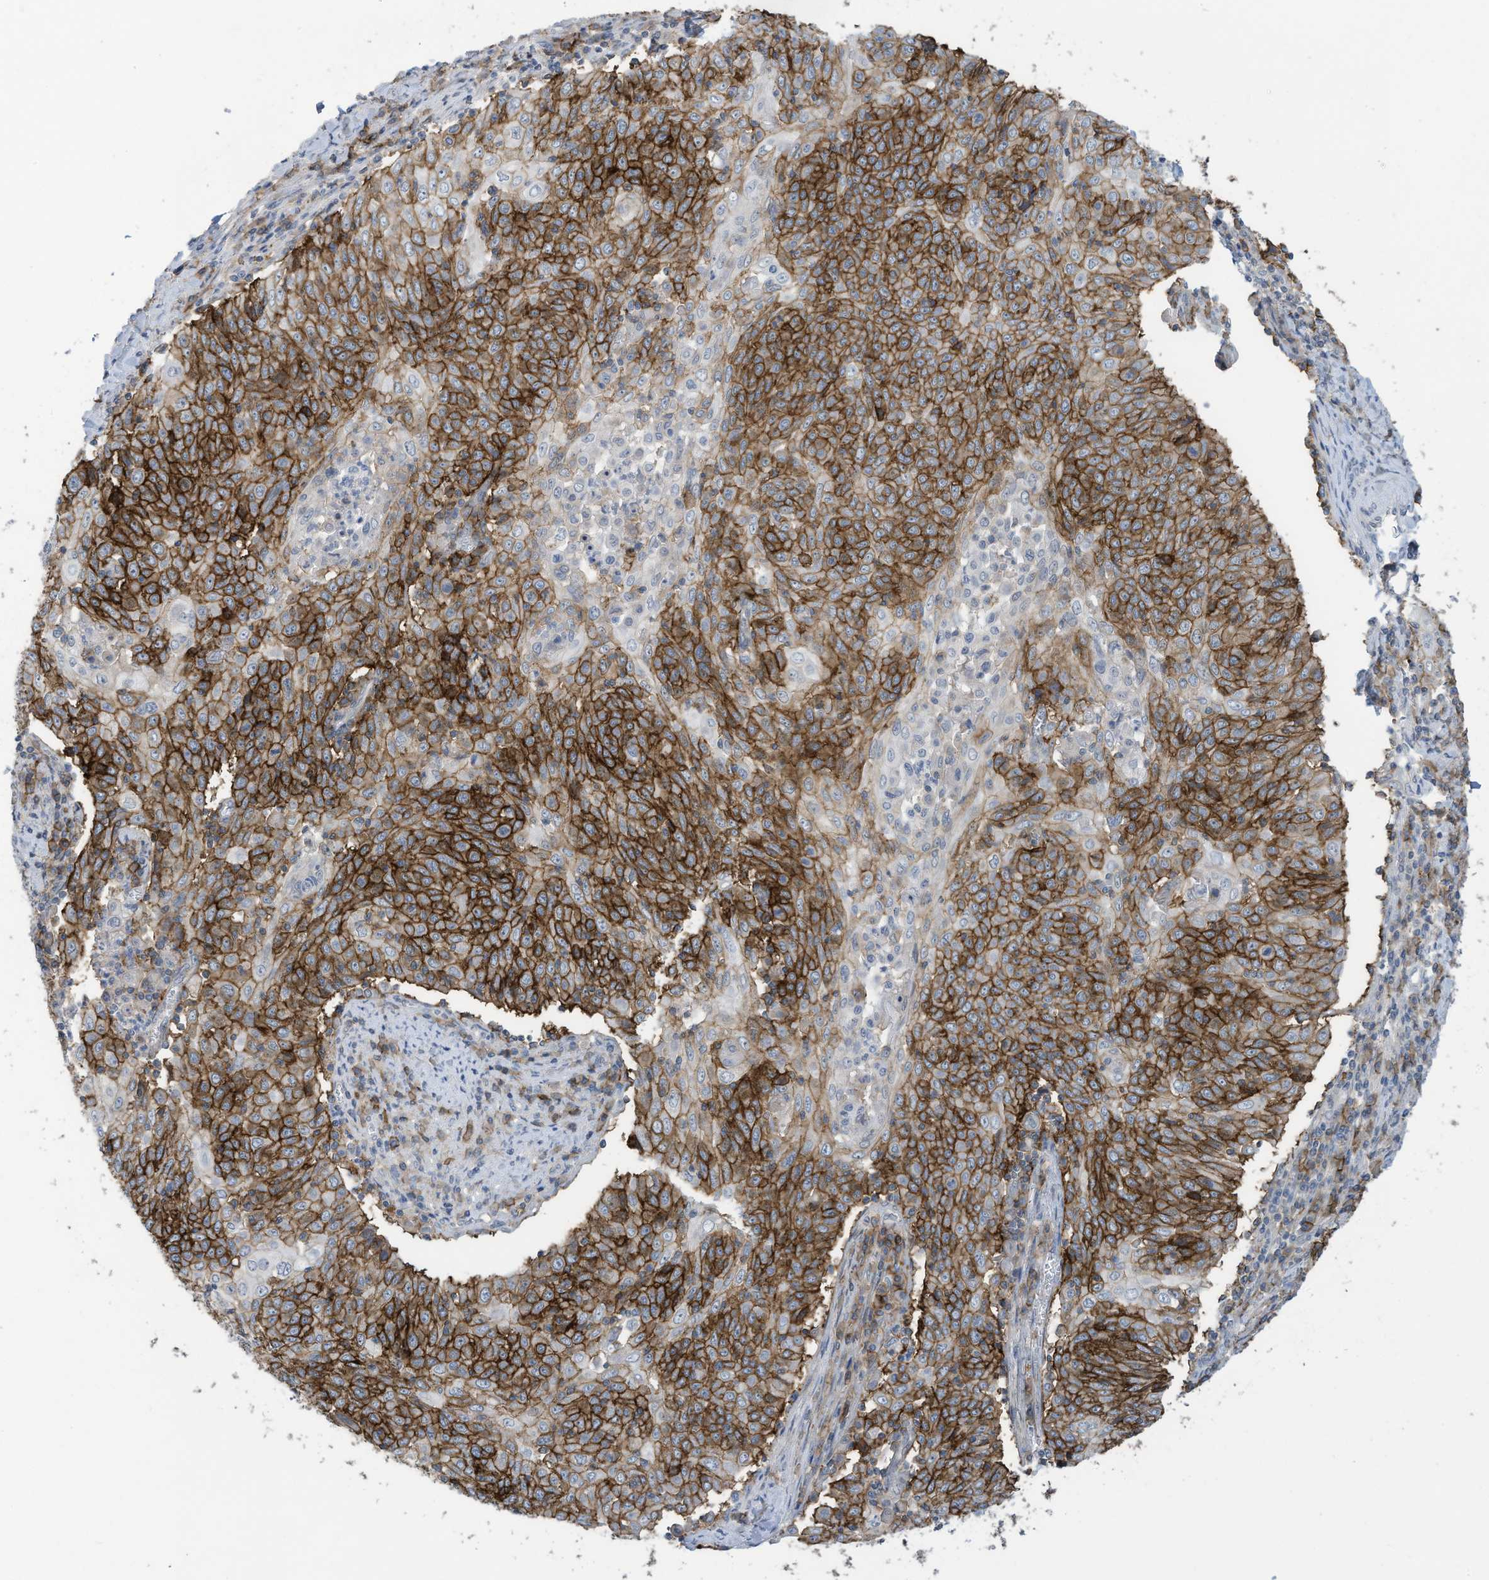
{"staining": {"intensity": "strong", "quantity": ">75%", "location": "cytoplasmic/membranous"}, "tissue": "cervical cancer", "cell_type": "Tumor cells", "image_type": "cancer", "snomed": [{"axis": "morphology", "description": "Squamous cell carcinoma, NOS"}, {"axis": "topography", "description": "Cervix"}], "caption": "Approximately >75% of tumor cells in human squamous cell carcinoma (cervical) demonstrate strong cytoplasmic/membranous protein expression as visualized by brown immunohistochemical staining.", "gene": "SLC1A5", "patient": {"sex": "female", "age": 48}}